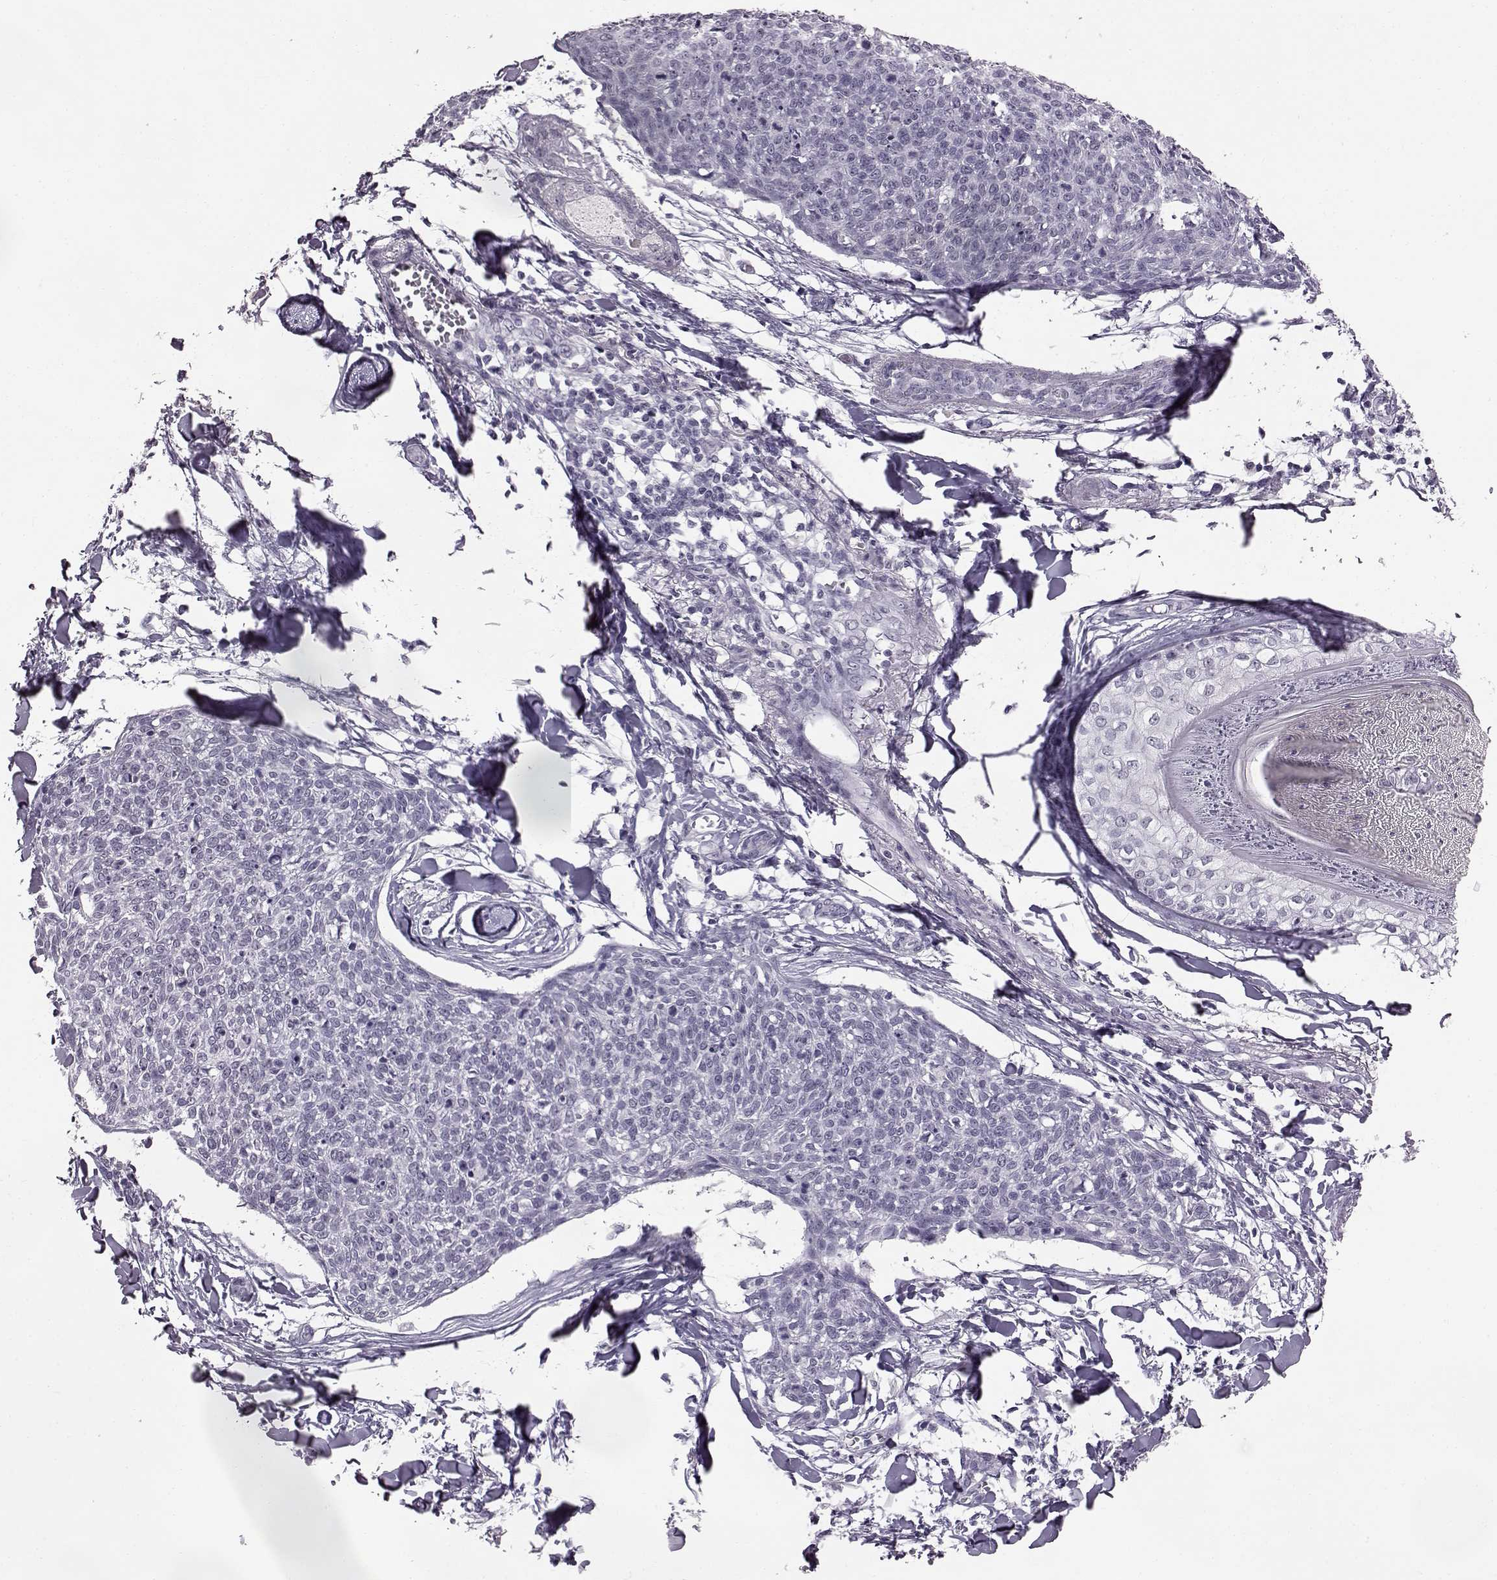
{"staining": {"intensity": "negative", "quantity": "none", "location": "none"}, "tissue": "skin cancer", "cell_type": "Tumor cells", "image_type": "cancer", "snomed": [{"axis": "morphology", "description": "Squamous cell carcinoma, NOS"}, {"axis": "topography", "description": "Skin"}, {"axis": "topography", "description": "Vulva"}], "caption": "This is a photomicrograph of IHC staining of skin cancer (squamous cell carcinoma), which shows no staining in tumor cells.", "gene": "ADGRG2", "patient": {"sex": "female", "age": 75}}